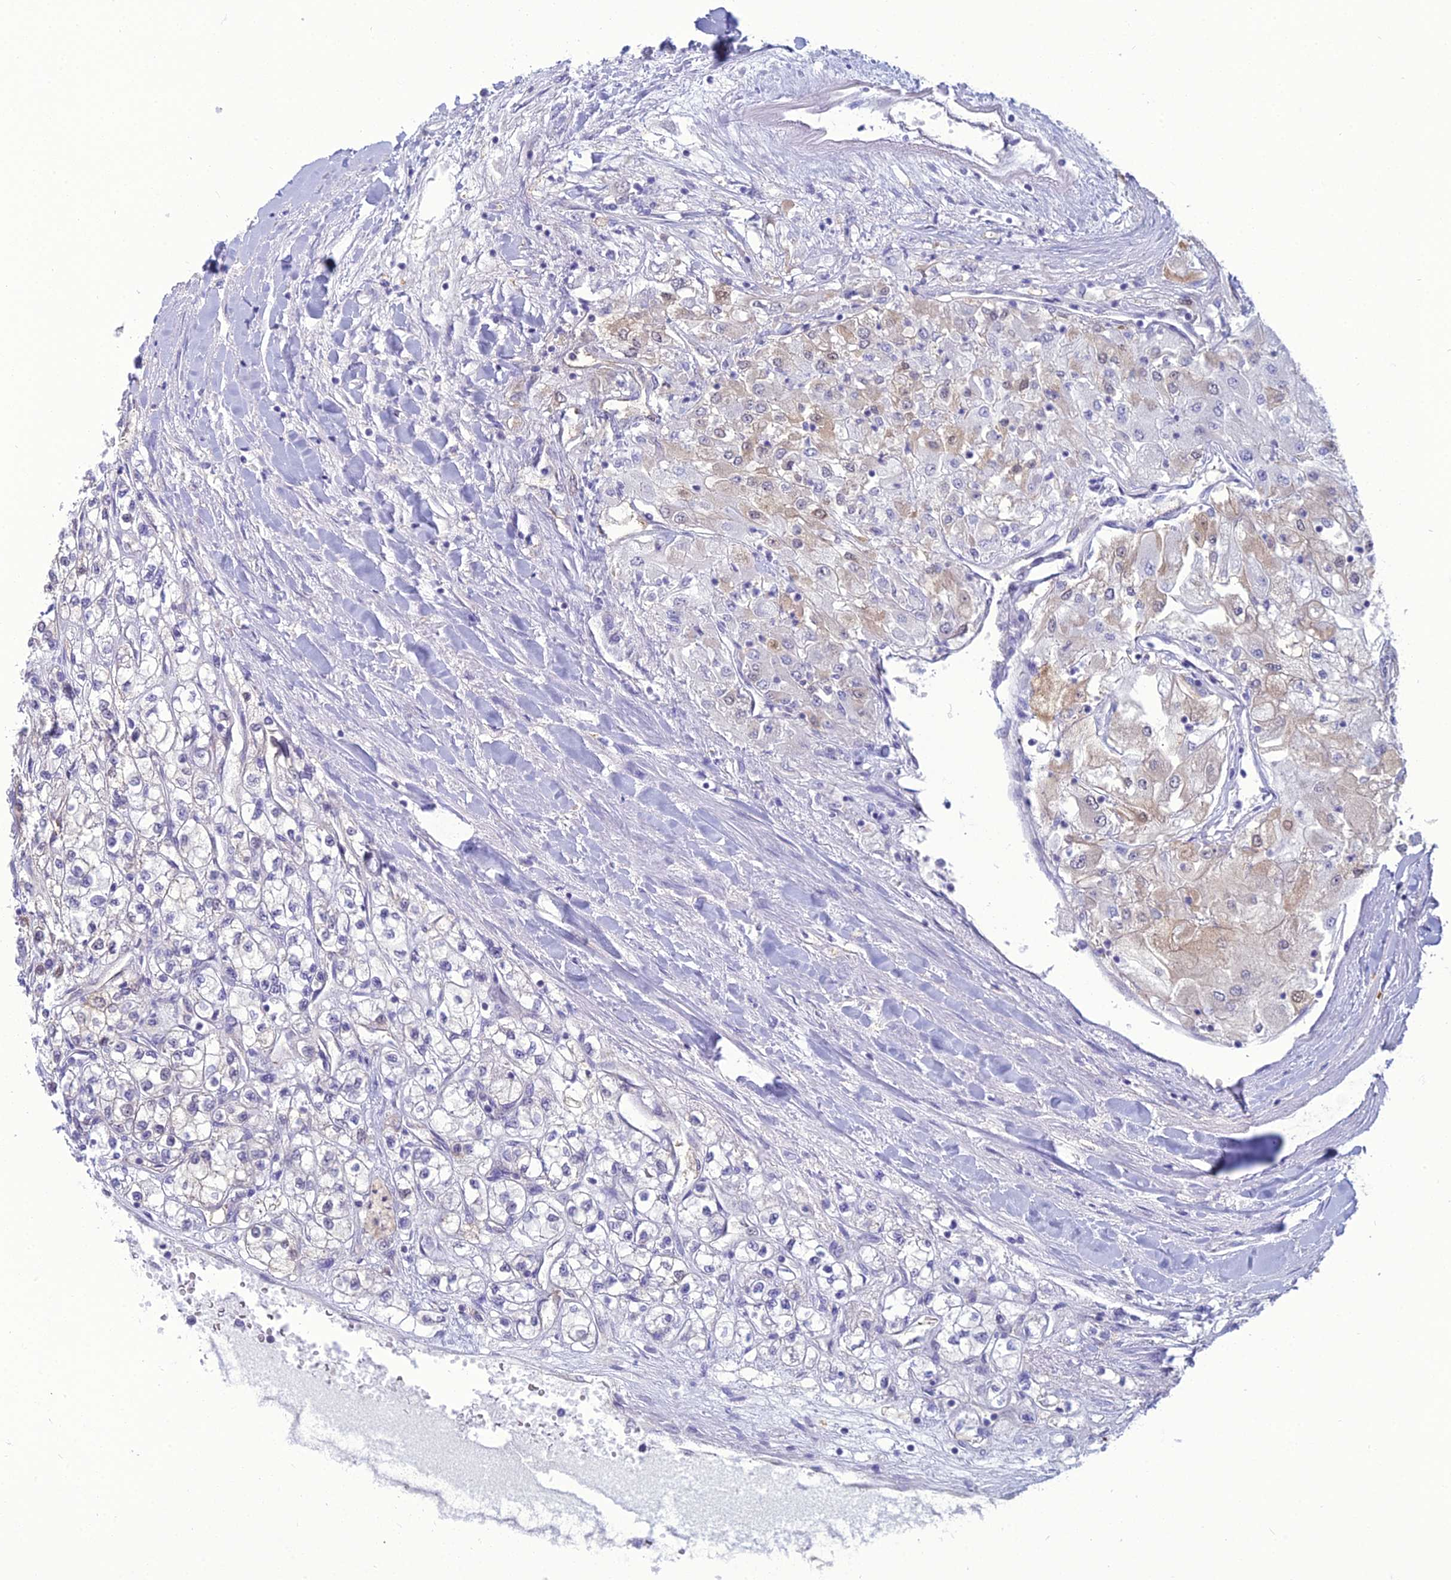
{"staining": {"intensity": "weak", "quantity": "<25%", "location": "cytoplasmic/membranous"}, "tissue": "renal cancer", "cell_type": "Tumor cells", "image_type": "cancer", "snomed": [{"axis": "morphology", "description": "Adenocarcinoma, NOS"}, {"axis": "topography", "description": "Kidney"}], "caption": "Immunohistochemical staining of human renal adenocarcinoma reveals no significant positivity in tumor cells. Nuclei are stained in blue.", "gene": "GNPNAT1", "patient": {"sex": "male", "age": 80}}